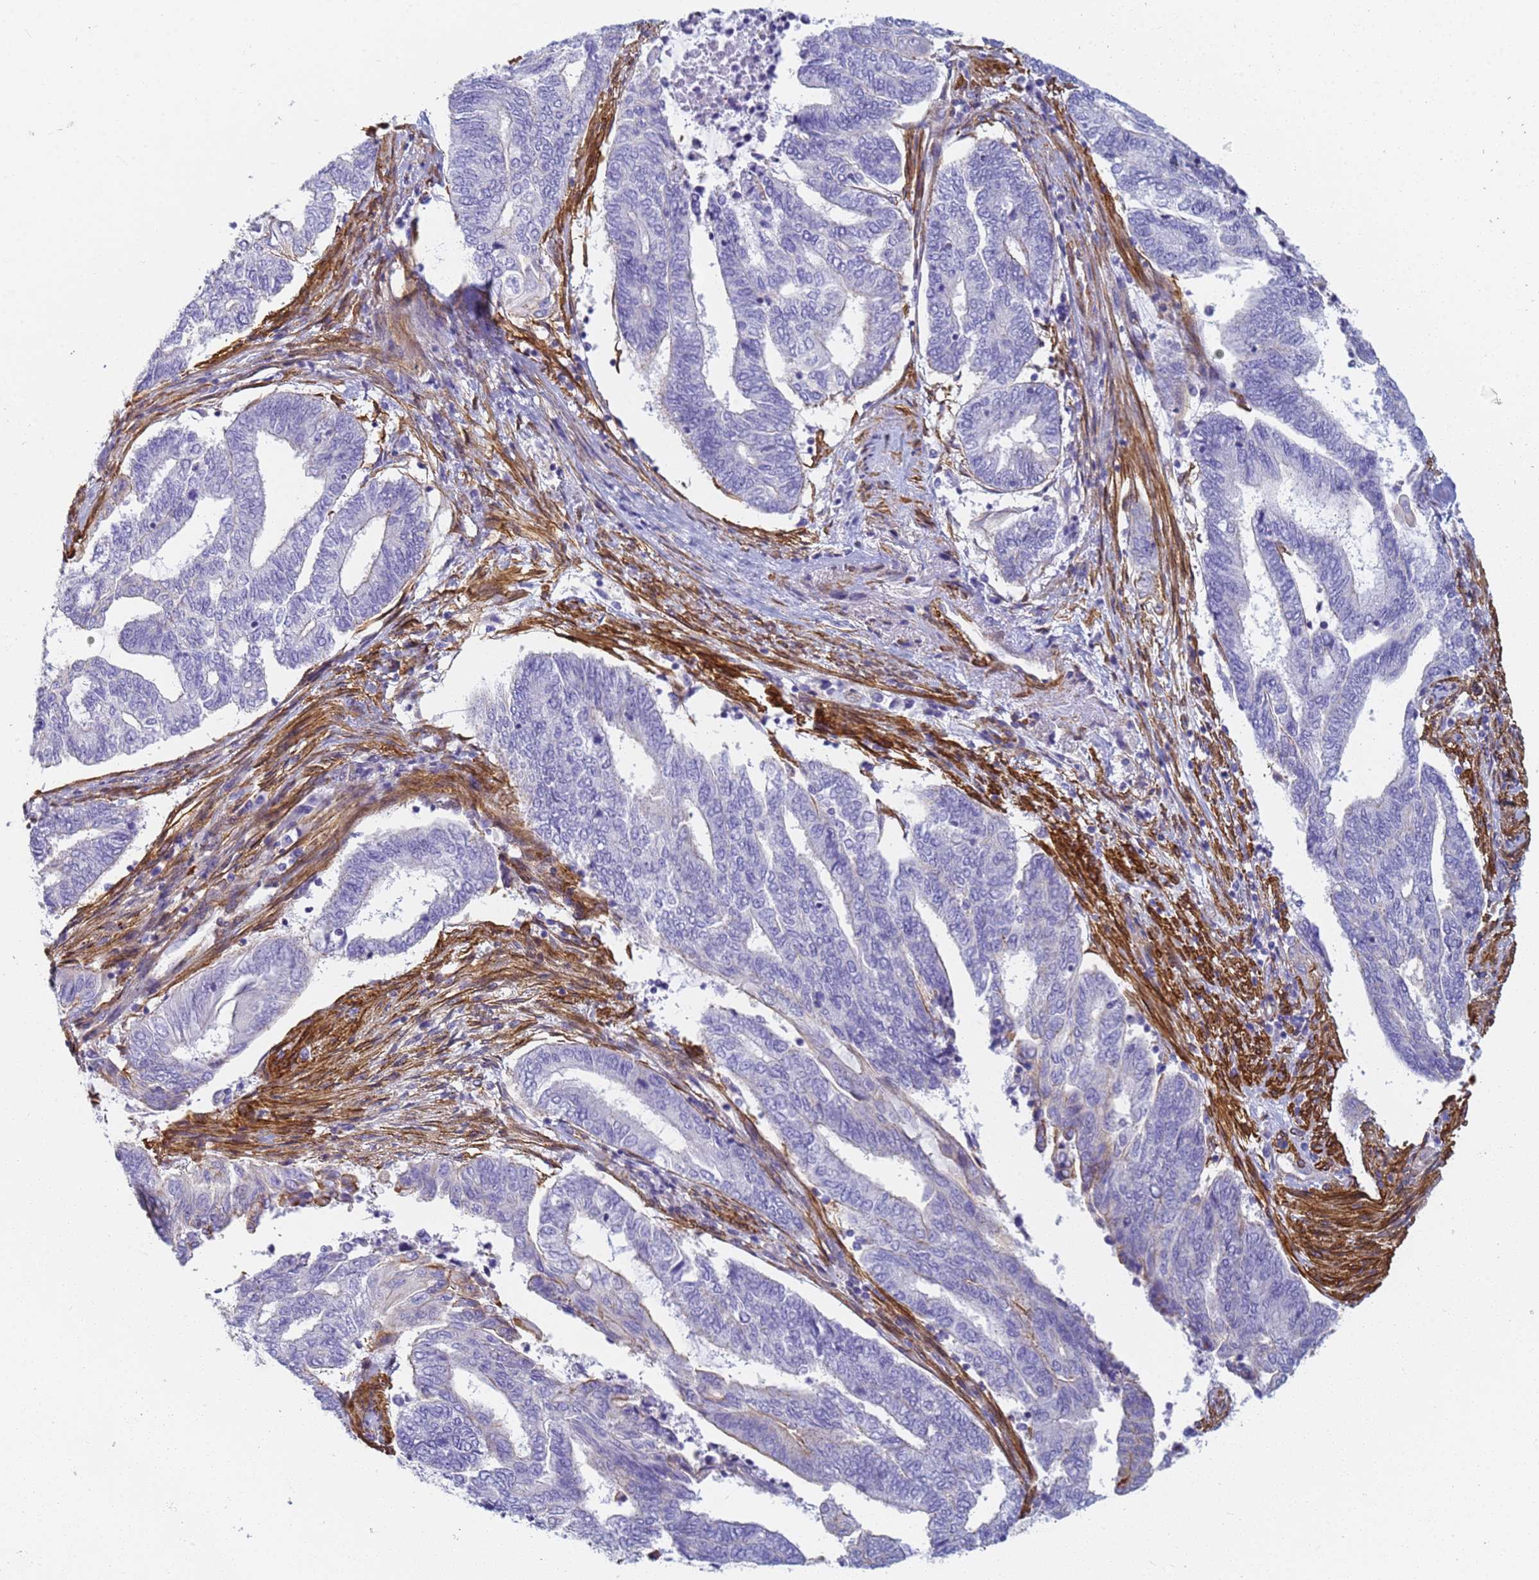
{"staining": {"intensity": "negative", "quantity": "none", "location": "none"}, "tissue": "endometrial cancer", "cell_type": "Tumor cells", "image_type": "cancer", "snomed": [{"axis": "morphology", "description": "Adenocarcinoma, NOS"}, {"axis": "topography", "description": "Uterus"}, {"axis": "topography", "description": "Endometrium"}], "caption": "Immunohistochemical staining of human adenocarcinoma (endometrial) demonstrates no significant staining in tumor cells.", "gene": "TPM1", "patient": {"sex": "female", "age": 70}}